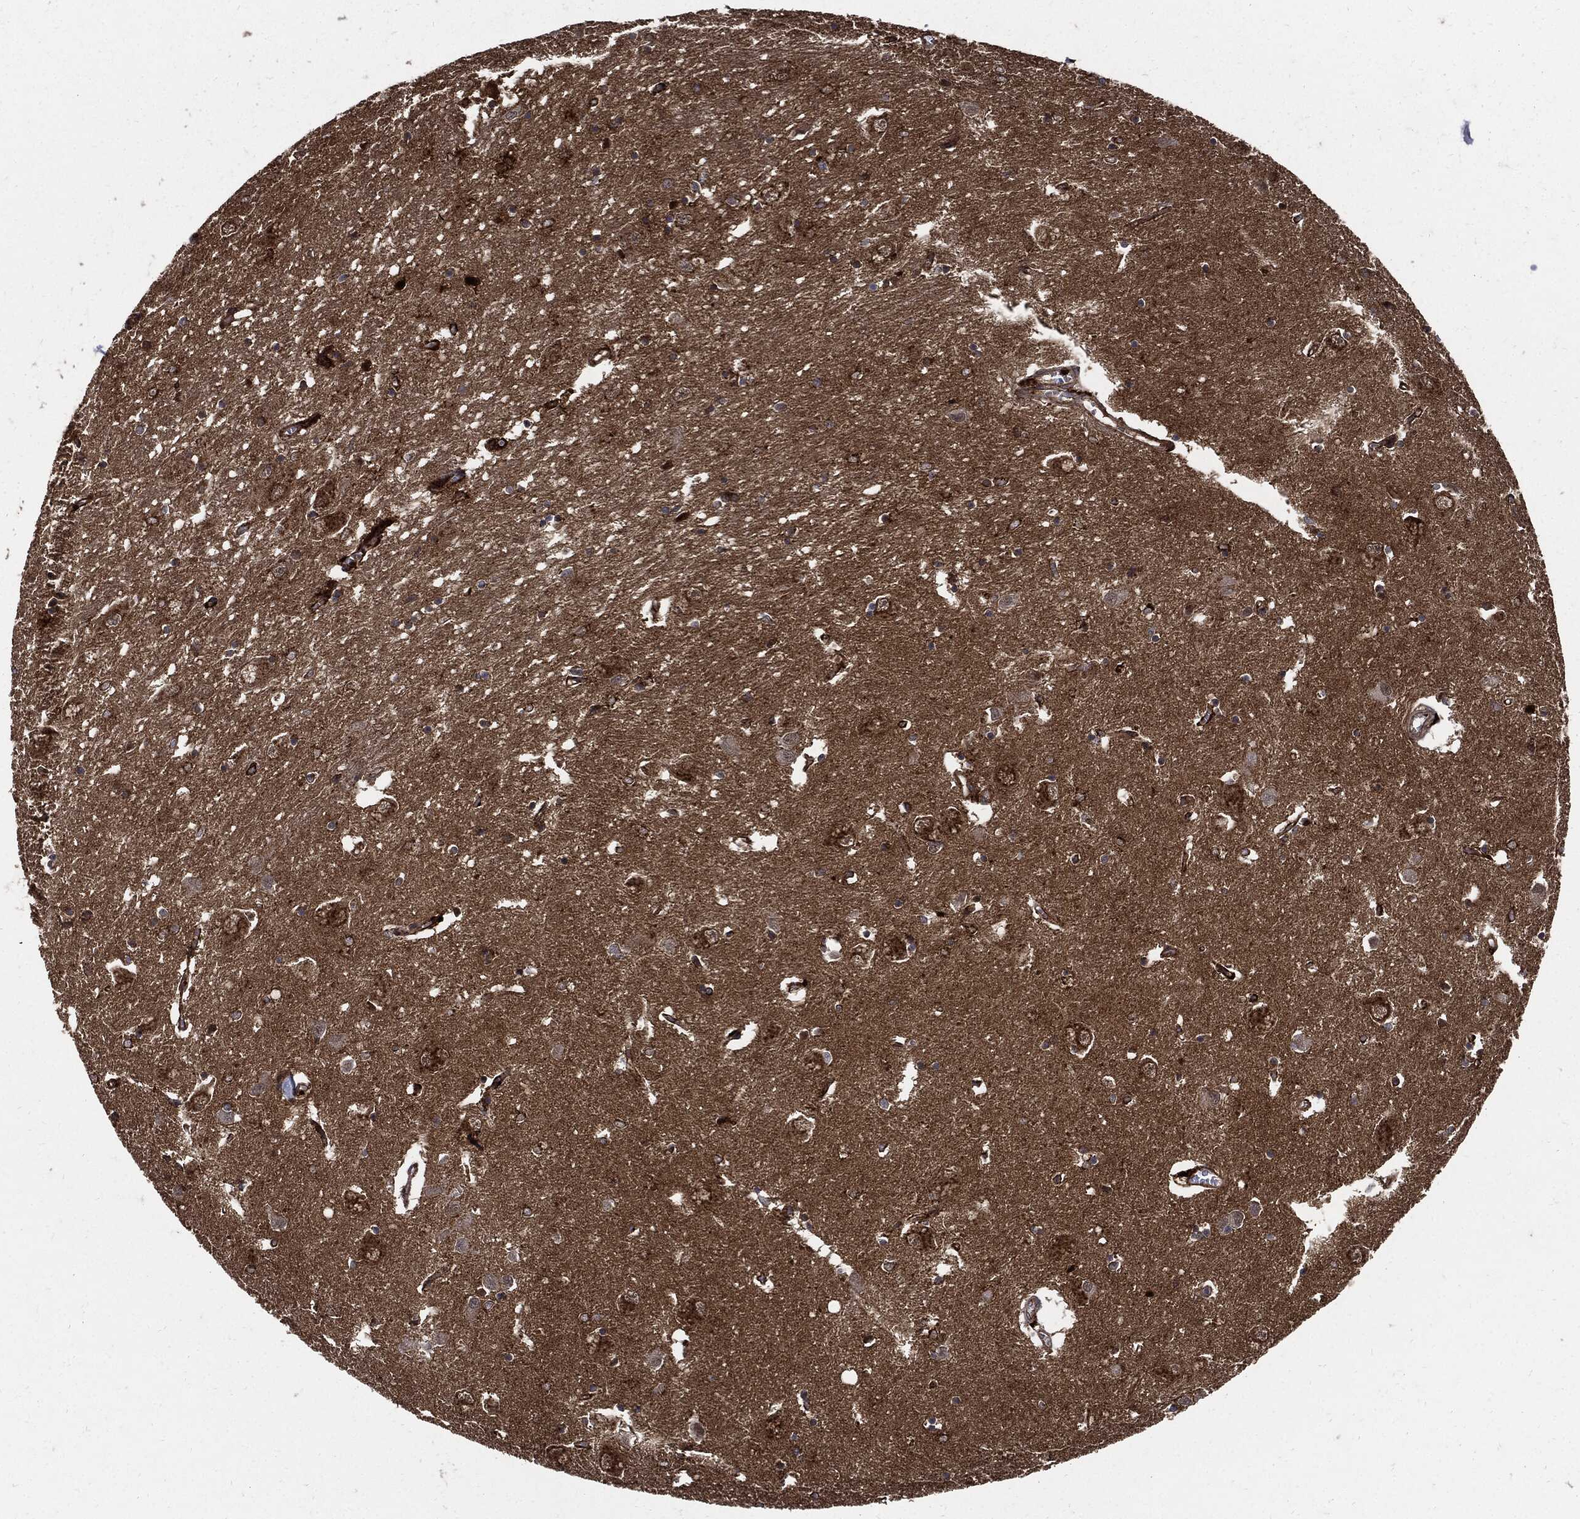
{"staining": {"intensity": "strong", "quantity": "<25%", "location": "cytoplasmic/membranous,nuclear"}, "tissue": "caudate", "cell_type": "Glial cells", "image_type": "normal", "snomed": [{"axis": "morphology", "description": "Normal tissue, NOS"}, {"axis": "topography", "description": "Lateral ventricle wall"}], "caption": "Immunohistochemistry (IHC) (DAB) staining of normal human caudate exhibits strong cytoplasmic/membranous,nuclear protein expression in approximately <25% of glial cells.", "gene": "CLU", "patient": {"sex": "male", "age": 54}}